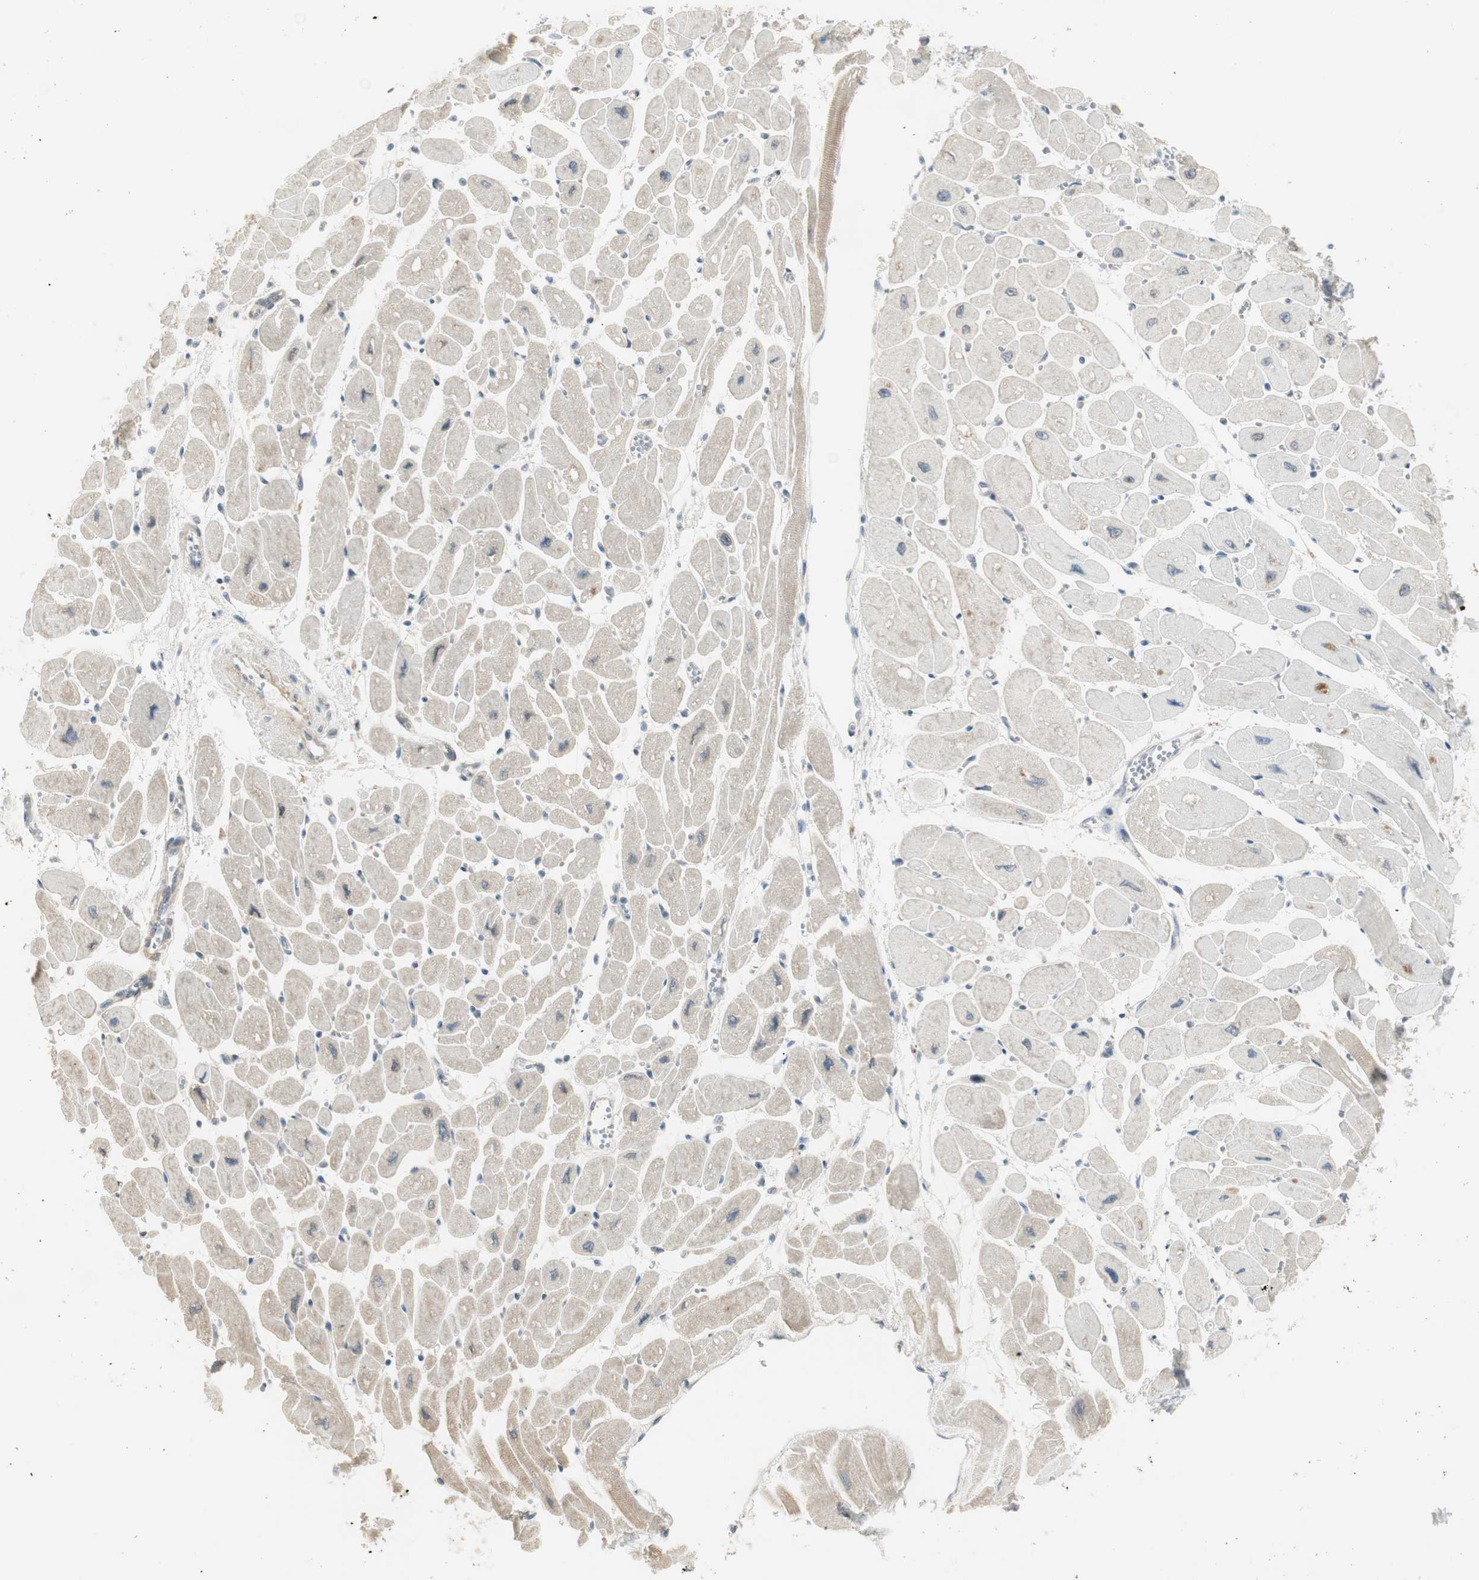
{"staining": {"intensity": "weak", "quantity": "25%-75%", "location": "cytoplasmic/membranous"}, "tissue": "heart muscle", "cell_type": "Cardiomyocytes", "image_type": "normal", "snomed": [{"axis": "morphology", "description": "Normal tissue, NOS"}, {"axis": "topography", "description": "Heart"}], "caption": "Approximately 25%-75% of cardiomyocytes in unremarkable heart muscle exhibit weak cytoplasmic/membranous protein staining as visualized by brown immunohistochemical staining.", "gene": "STON1", "patient": {"sex": "female", "age": 54}}